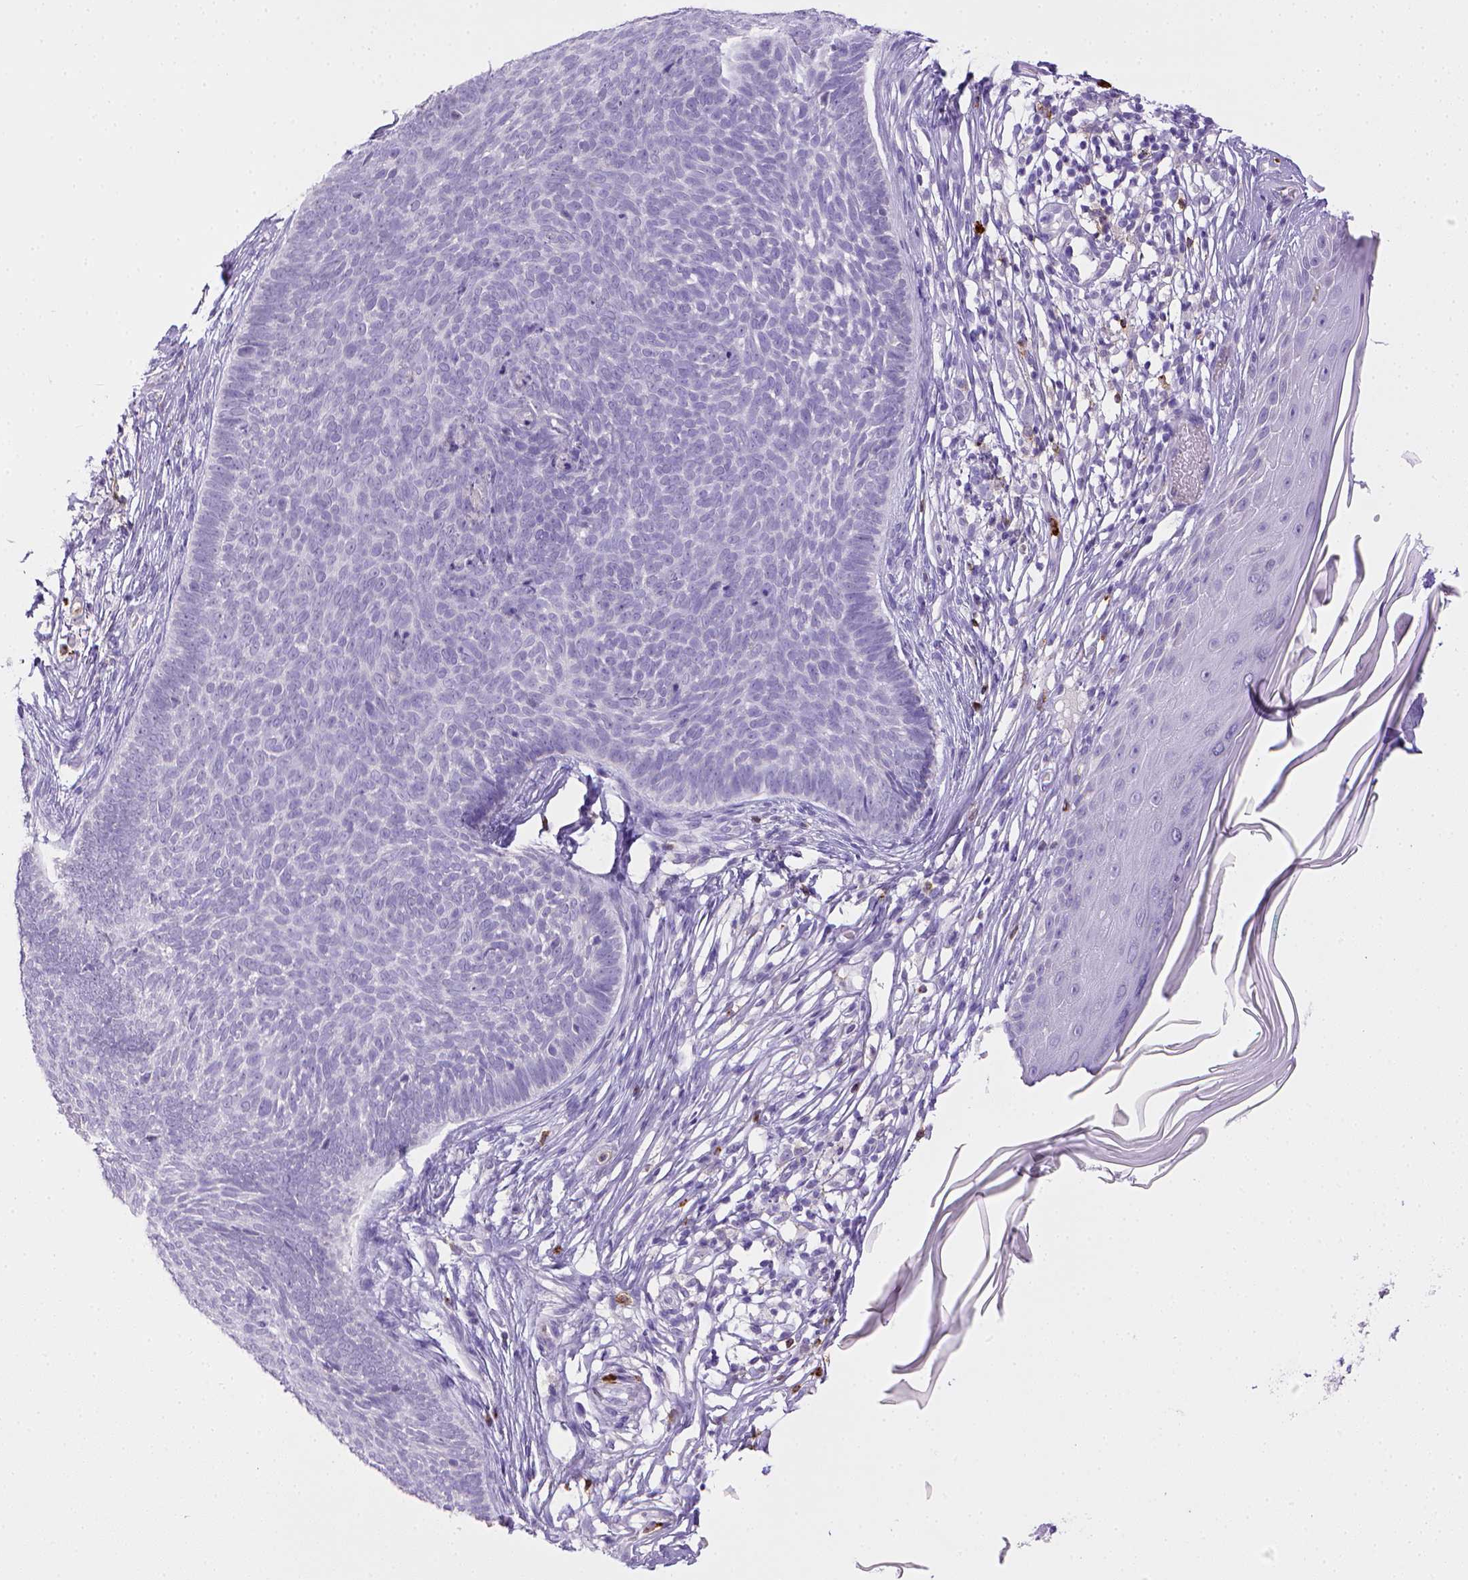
{"staining": {"intensity": "negative", "quantity": "none", "location": "none"}, "tissue": "skin cancer", "cell_type": "Tumor cells", "image_type": "cancer", "snomed": [{"axis": "morphology", "description": "Basal cell carcinoma"}, {"axis": "topography", "description": "Skin"}], "caption": "IHC of human skin cancer reveals no staining in tumor cells.", "gene": "ITGAM", "patient": {"sex": "male", "age": 85}}